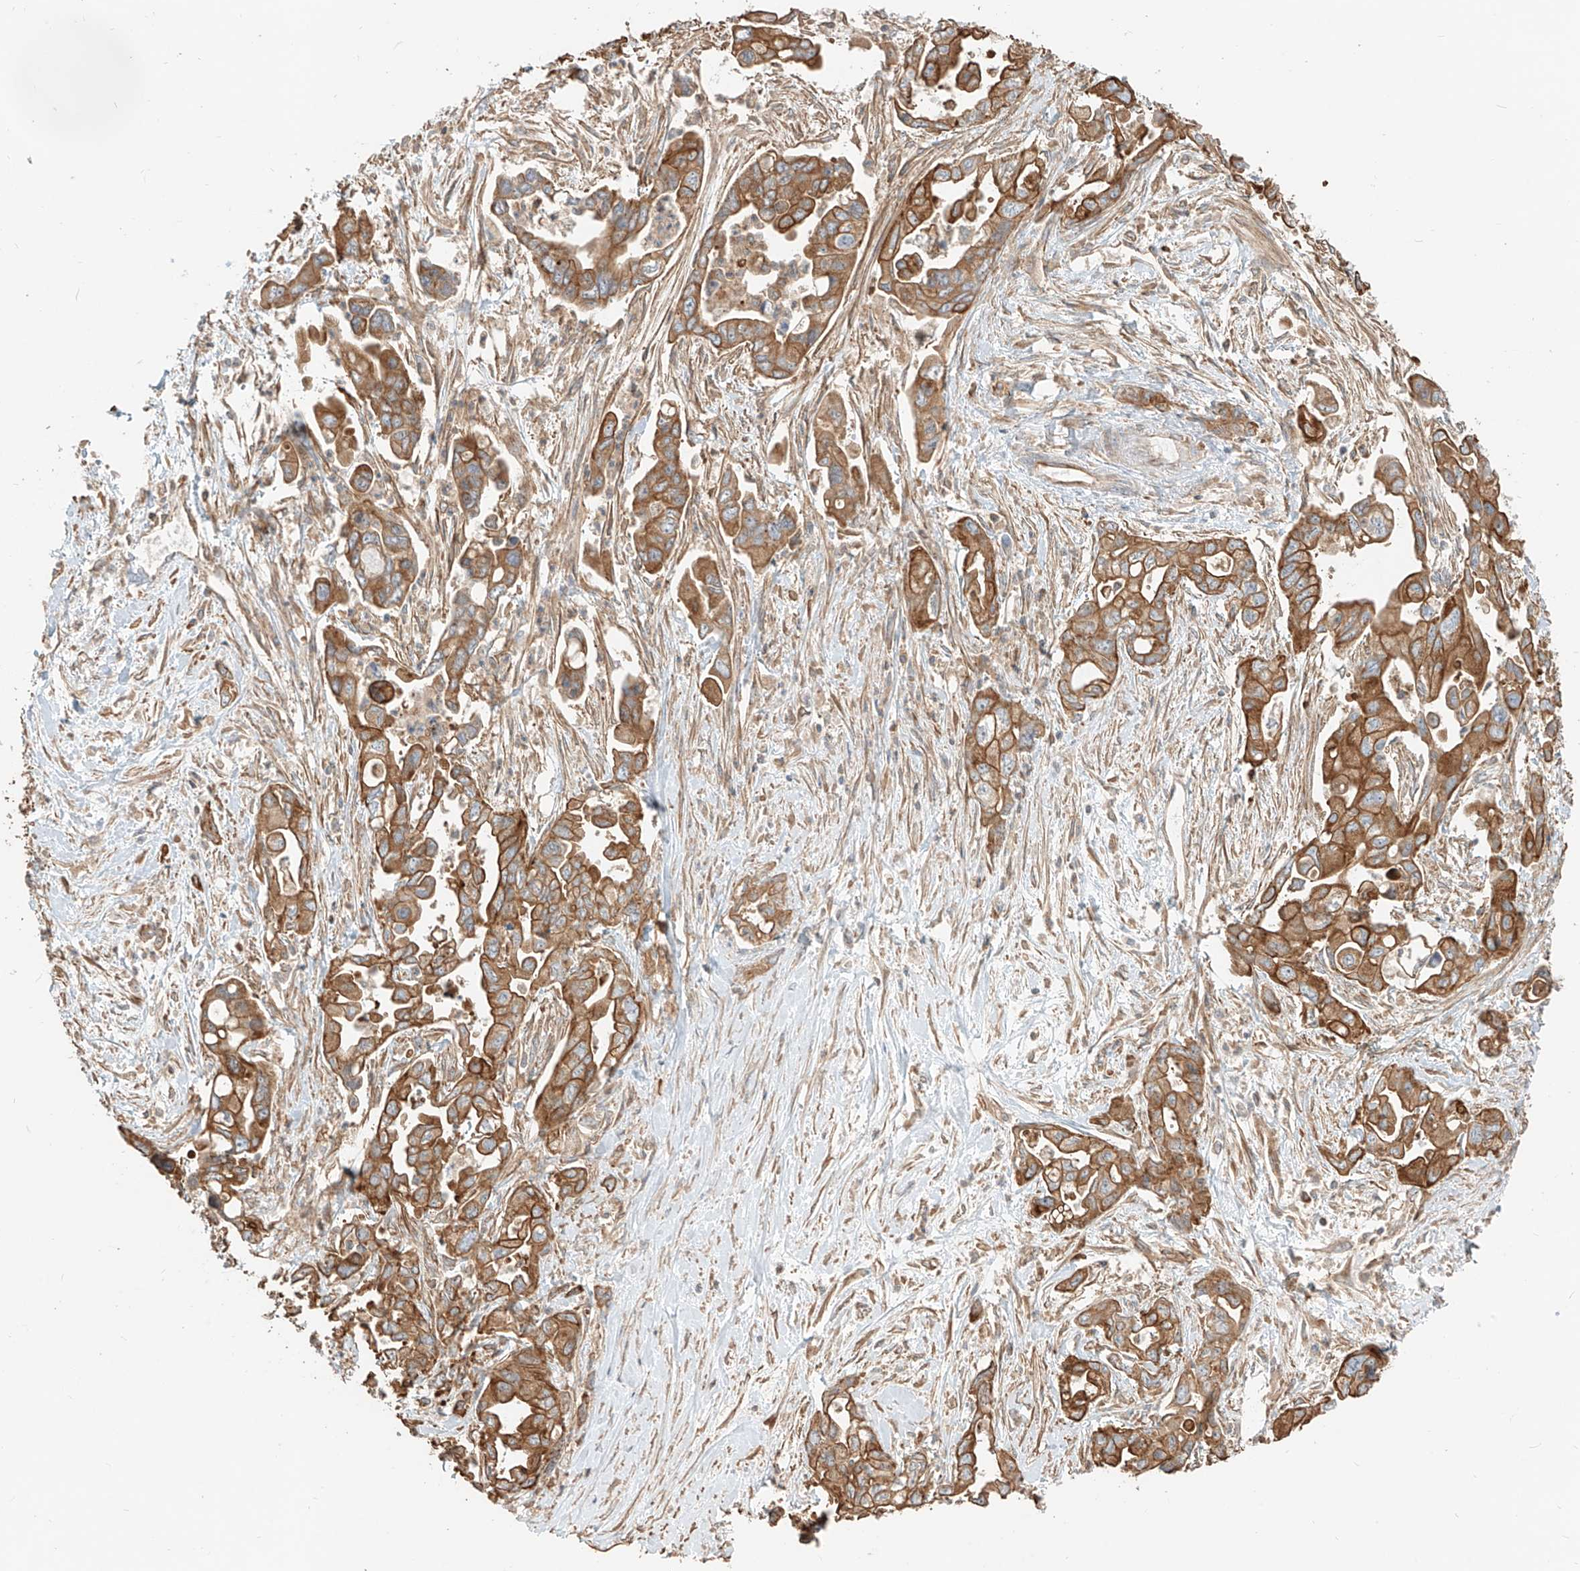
{"staining": {"intensity": "strong", "quantity": ">75%", "location": "cytoplasmic/membranous"}, "tissue": "pancreatic cancer", "cell_type": "Tumor cells", "image_type": "cancer", "snomed": [{"axis": "morphology", "description": "Adenocarcinoma, NOS"}, {"axis": "topography", "description": "Pancreas"}], "caption": "Strong cytoplasmic/membranous staining for a protein is appreciated in about >75% of tumor cells of pancreatic adenocarcinoma using IHC.", "gene": "CCDC115", "patient": {"sex": "male", "age": 70}}